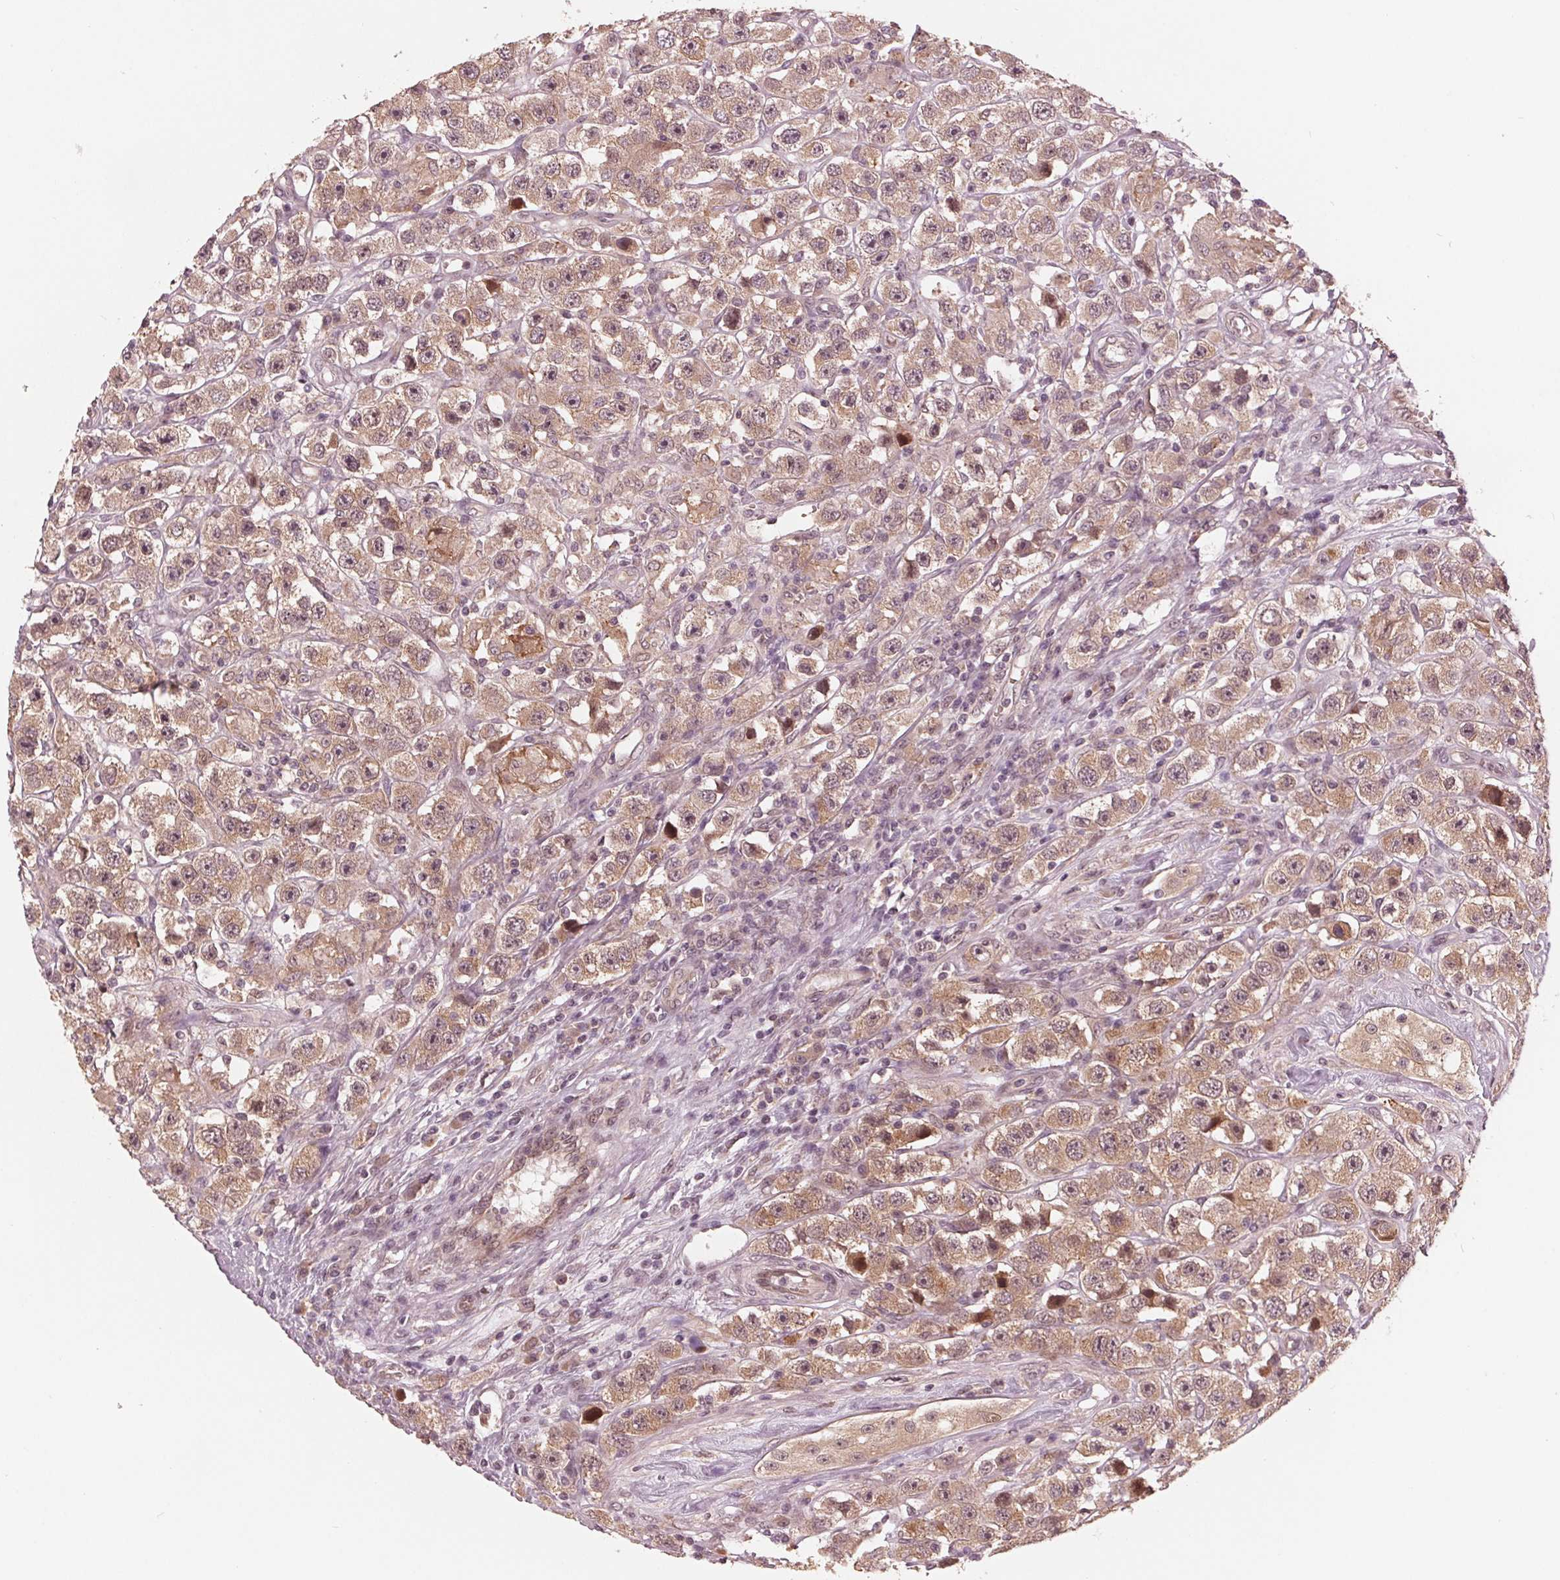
{"staining": {"intensity": "weak", "quantity": ">75%", "location": "cytoplasmic/membranous,nuclear"}, "tissue": "testis cancer", "cell_type": "Tumor cells", "image_type": "cancer", "snomed": [{"axis": "morphology", "description": "Seminoma, NOS"}, {"axis": "topography", "description": "Testis"}], "caption": "Seminoma (testis) tissue exhibits weak cytoplasmic/membranous and nuclear expression in approximately >75% of tumor cells, visualized by immunohistochemistry.", "gene": "ZNF471", "patient": {"sex": "male", "age": 45}}